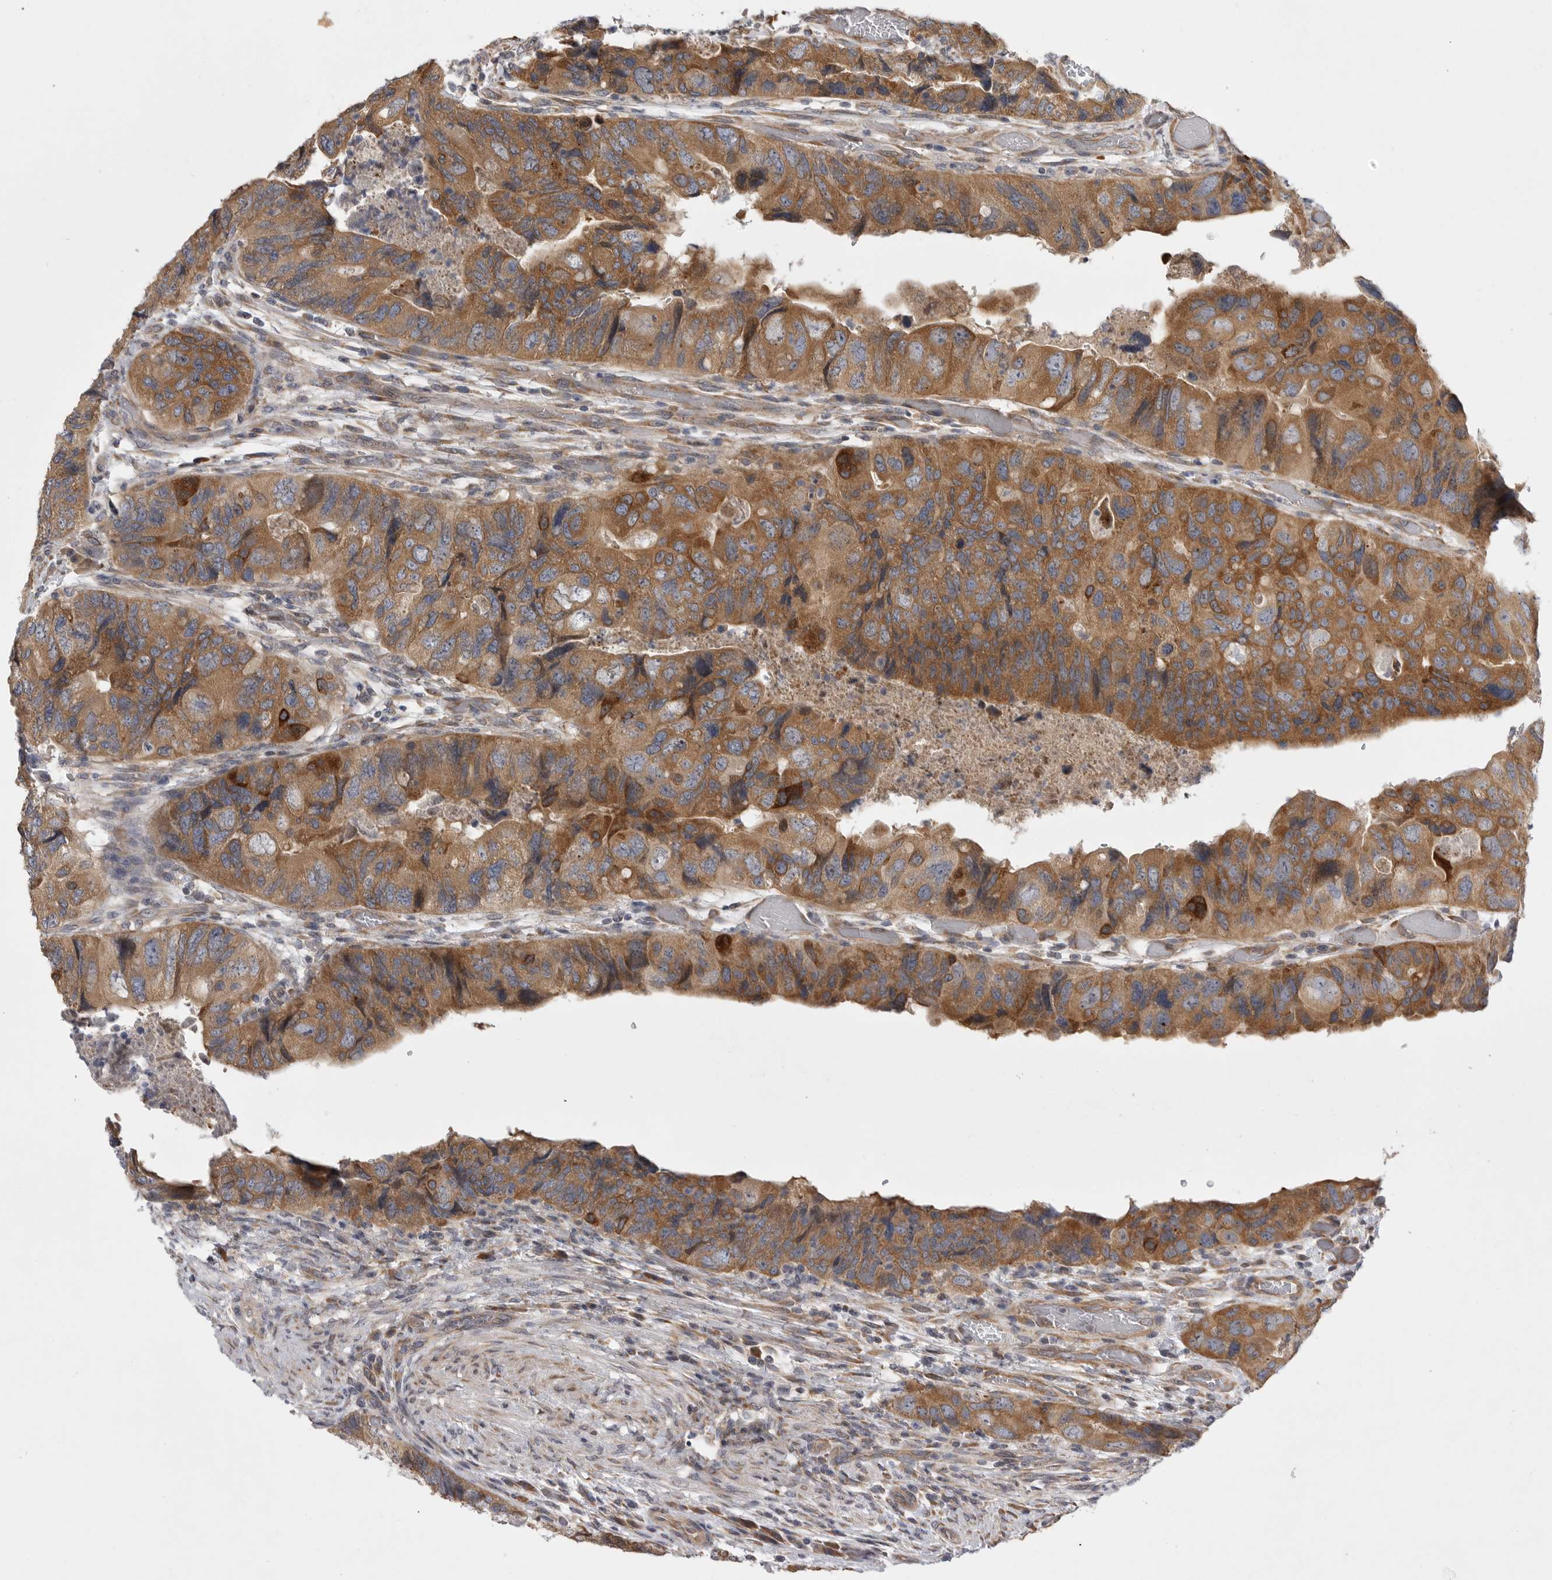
{"staining": {"intensity": "moderate", "quantity": ">75%", "location": "cytoplasmic/membranous"}, "tissue": "colorectal cancer", "cell_type": "Tumor cells", "image_type": "cancer", "snomed": [{"axis": "morphology", "description": "Adenocarcinoma, NOS"}, {"axis": "topography", "description": "Rectum"}], "caption": "The photomicrograph shows immunohistochemical staining of colorectal cancer. There is moderate cytoplasmic/membranous positivity is identified in approximately >75% of tumor cells.", "gene": "FBXO43", "patient": {"sex": "male", "age": 63}}